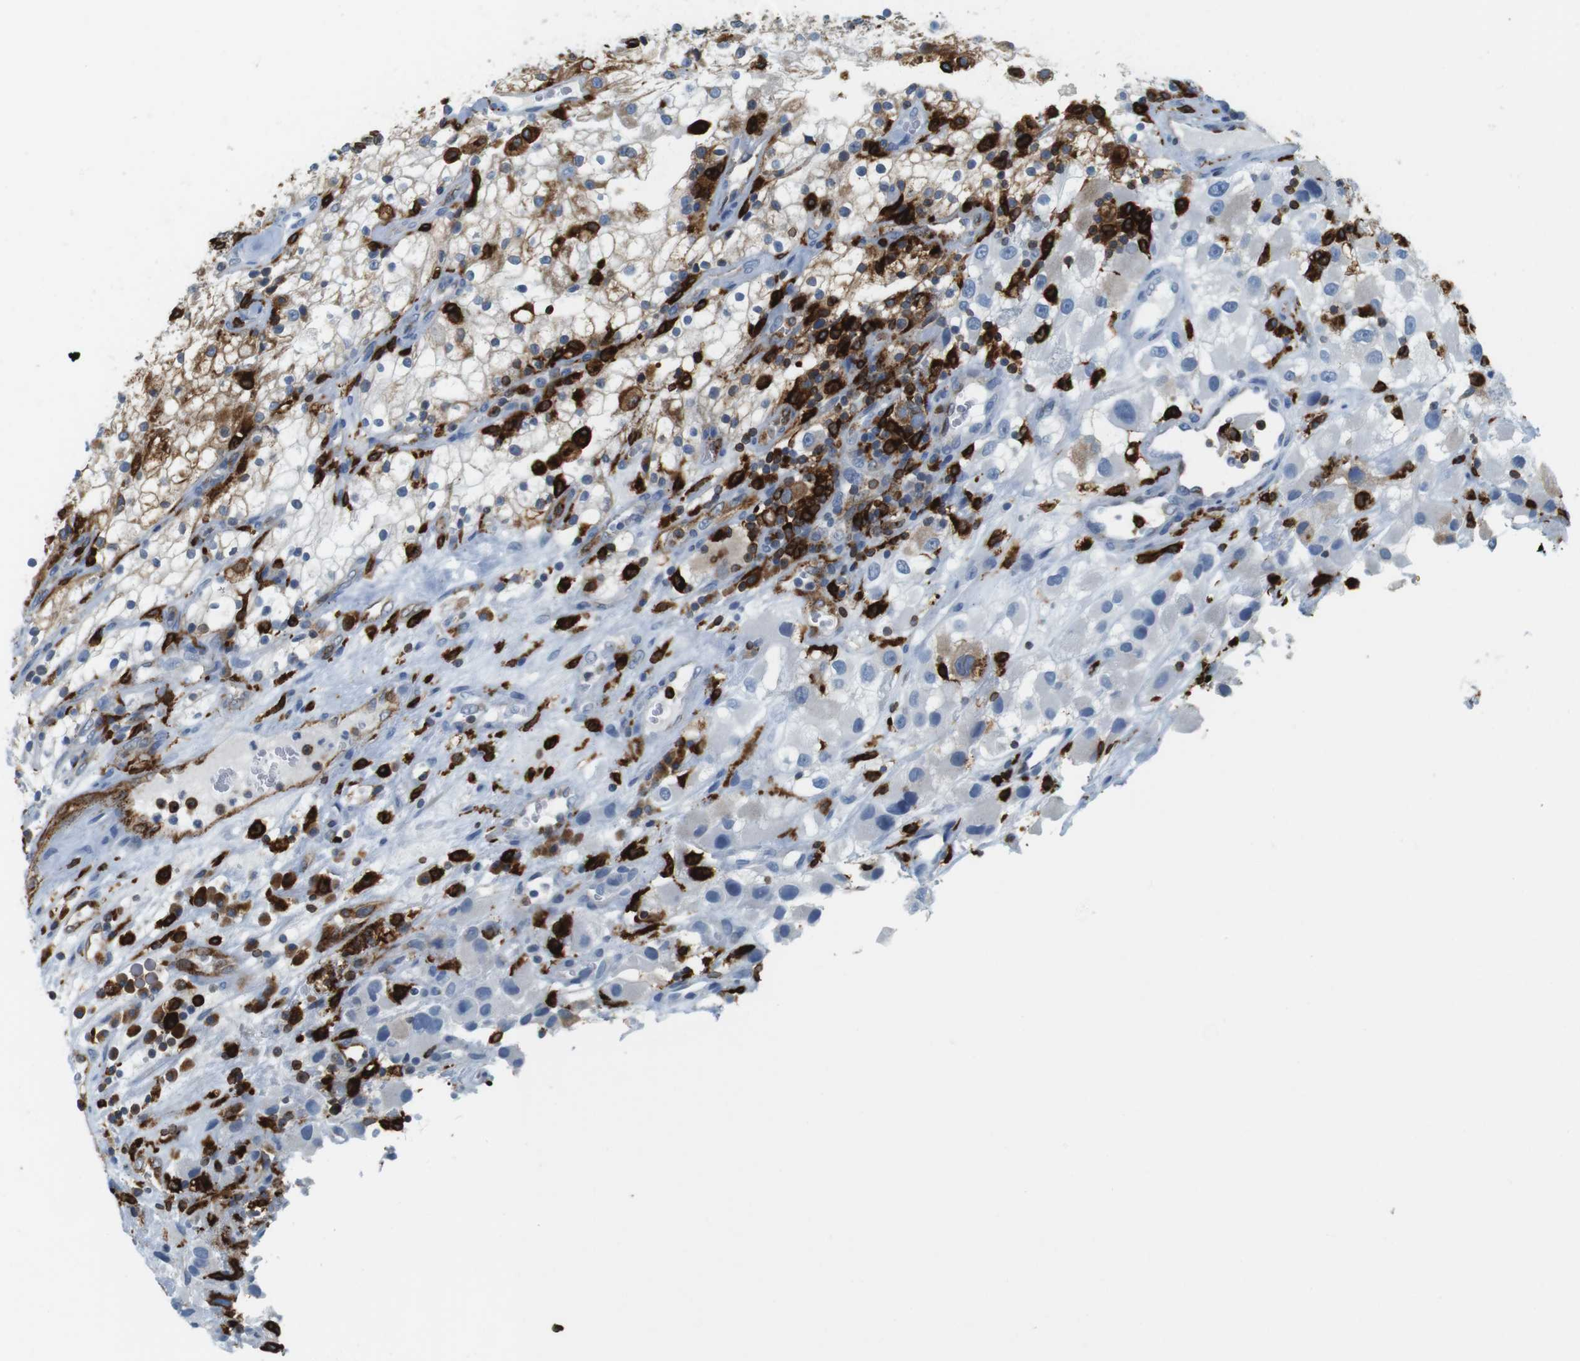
{"staining": {"intensity": "moderate", "quantity": "25%-75%", "location": "cytoplasmic/membranous"}, "tissue": "renal cancer", "cell_type": "Tumor cells", "image_type": "cancer", "snomed": [{"axis": "morphology", "description": "Adenocarcinoma, NOS"}, {"axis": "topography", "description": "Kidney"}], "caption": "Moderate cytoplasmic/membranous positivity for a protein is identified in about 25%-75% of tumor cells of renal cancer using immunohistochemistry.", "gene": "CIITA", "patient": {"sex": "female", "age": 52}}